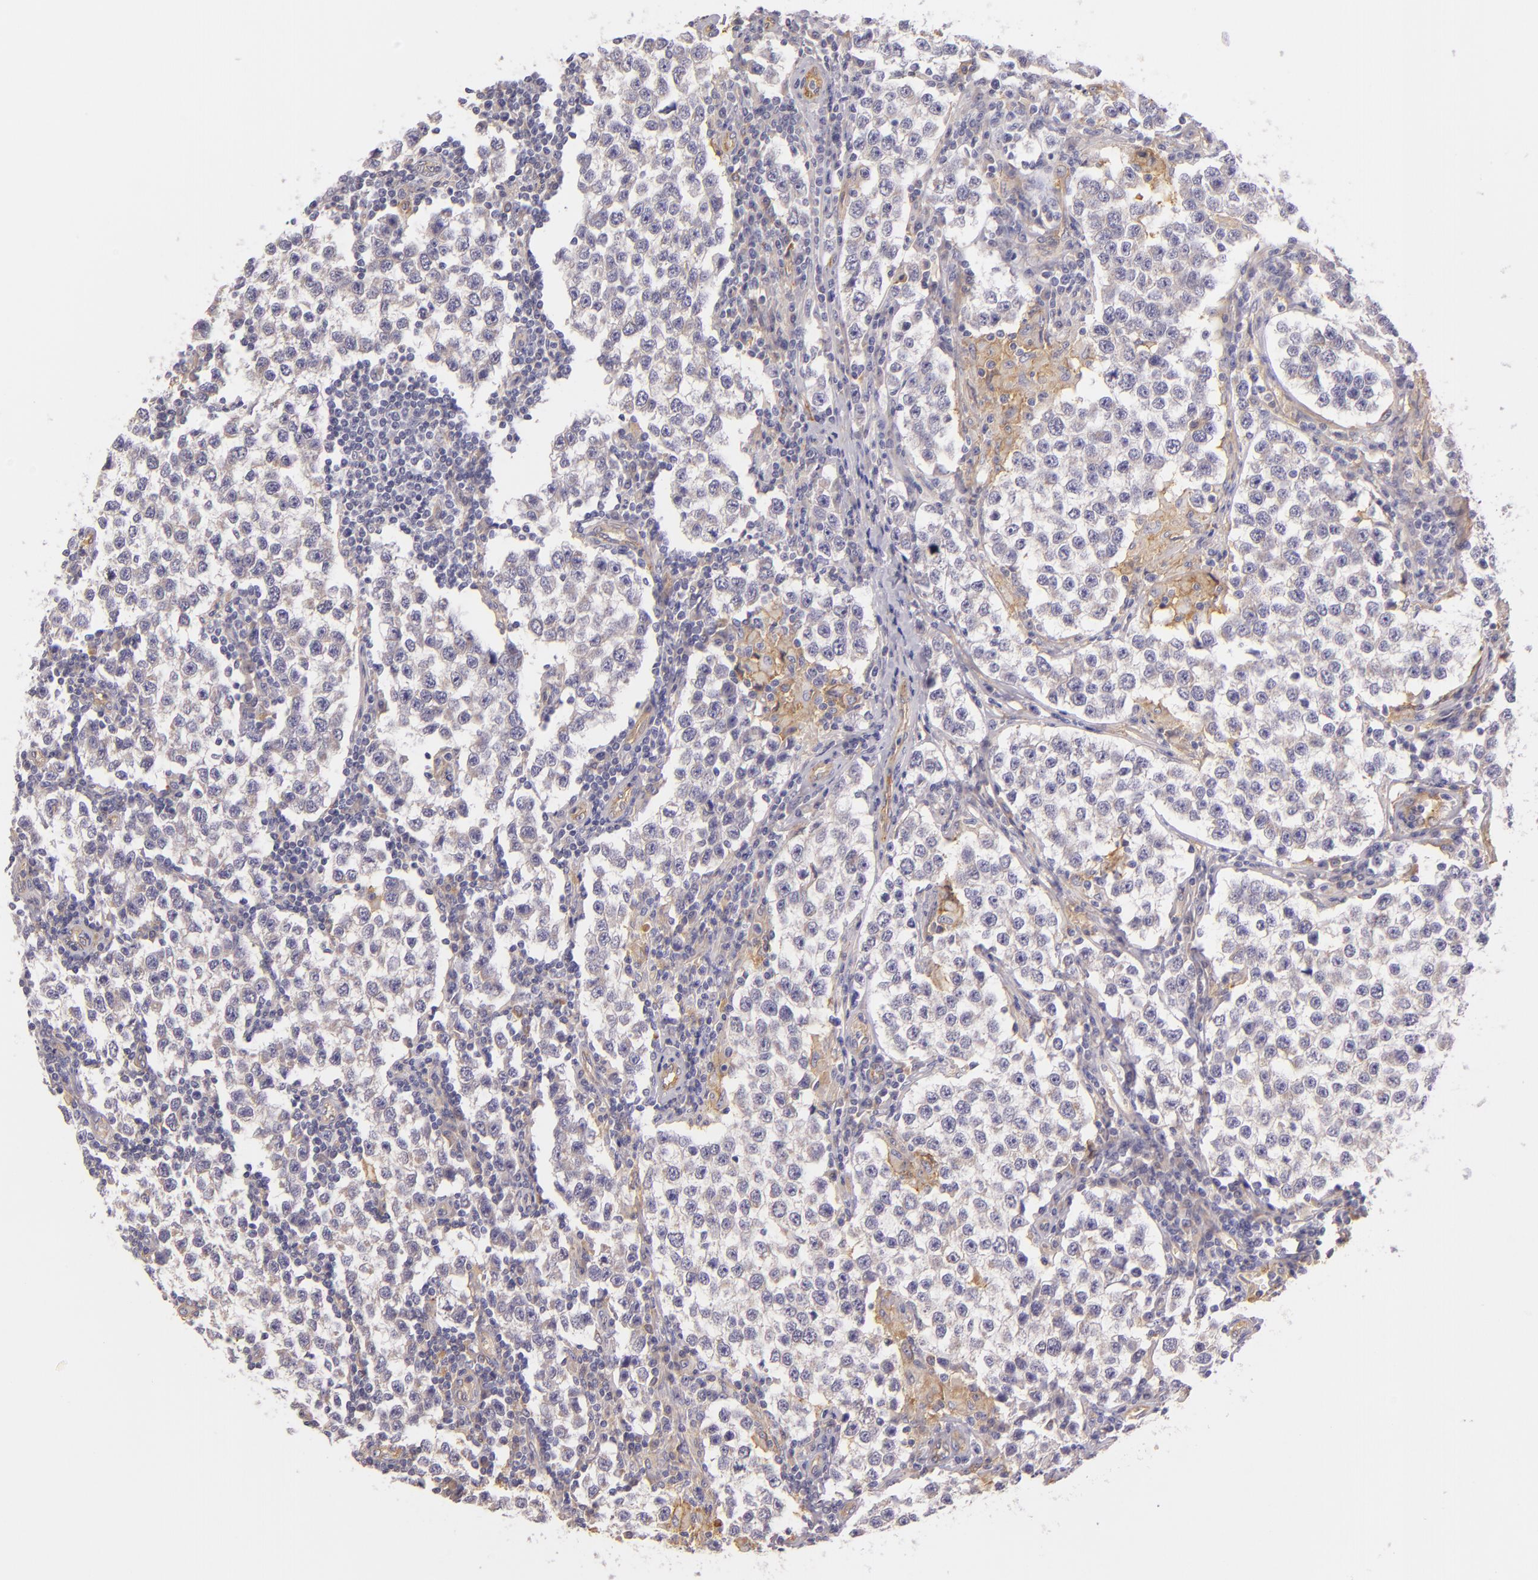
{"staining": {"intensity": "negative", "quantity": "none", "location": "none"}, "tissue": "testis cancer", "cell_type": "Tumor cells", "image_type": "cancer", "snomed": [{"axis": "morphology", "description": "Seminoma, NOS"}, {"axis": "topography", "description": "Testis"}], "caption": "This histopathology image is of testis cancer (seminoma) stained with IHC to label a protein in brown with the nuclei are counter-stained blue. There is no expression in tumor cells.", "gene": "CTSF", "patient": {"sex": "male", "age": 36}}